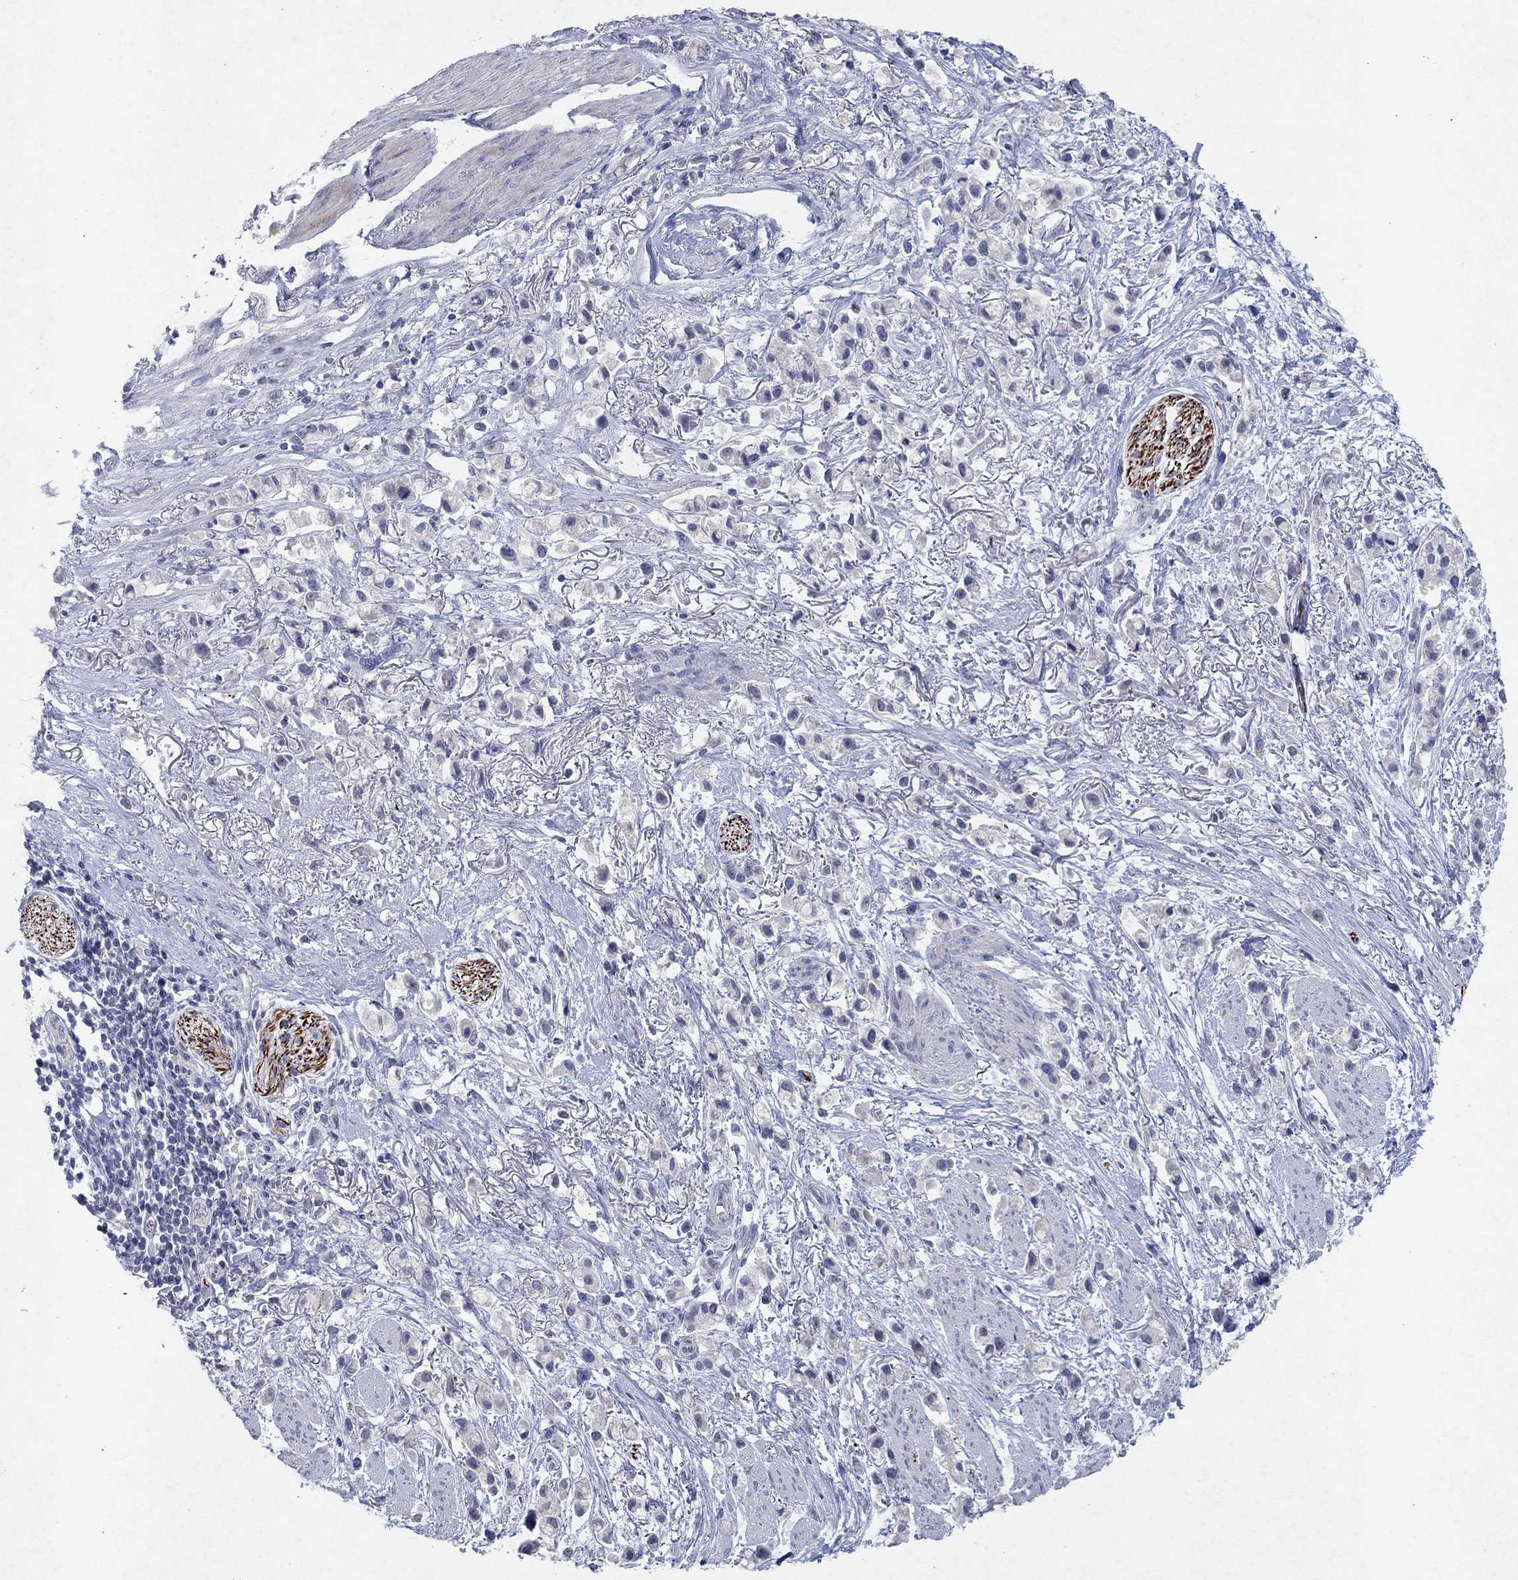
{"staining": {"intensity": "negative", "quantity": "none", "location": "none"}, "tissue": "stomach cancer", "cell_type": "Tumor cells", "image_type": "cancer", "snomed": [{"axis": "morphology", "description": "Adenocarcinoma, NOS"}, {"axis": "topography", "description": "Stomach"}], "caption": "Immunohistochemistry of human adenocarcinoma (stomach) displays no expression in tumor cells.", "gene": "KRT40", "patient": {"sex": "female", "age": 81}}